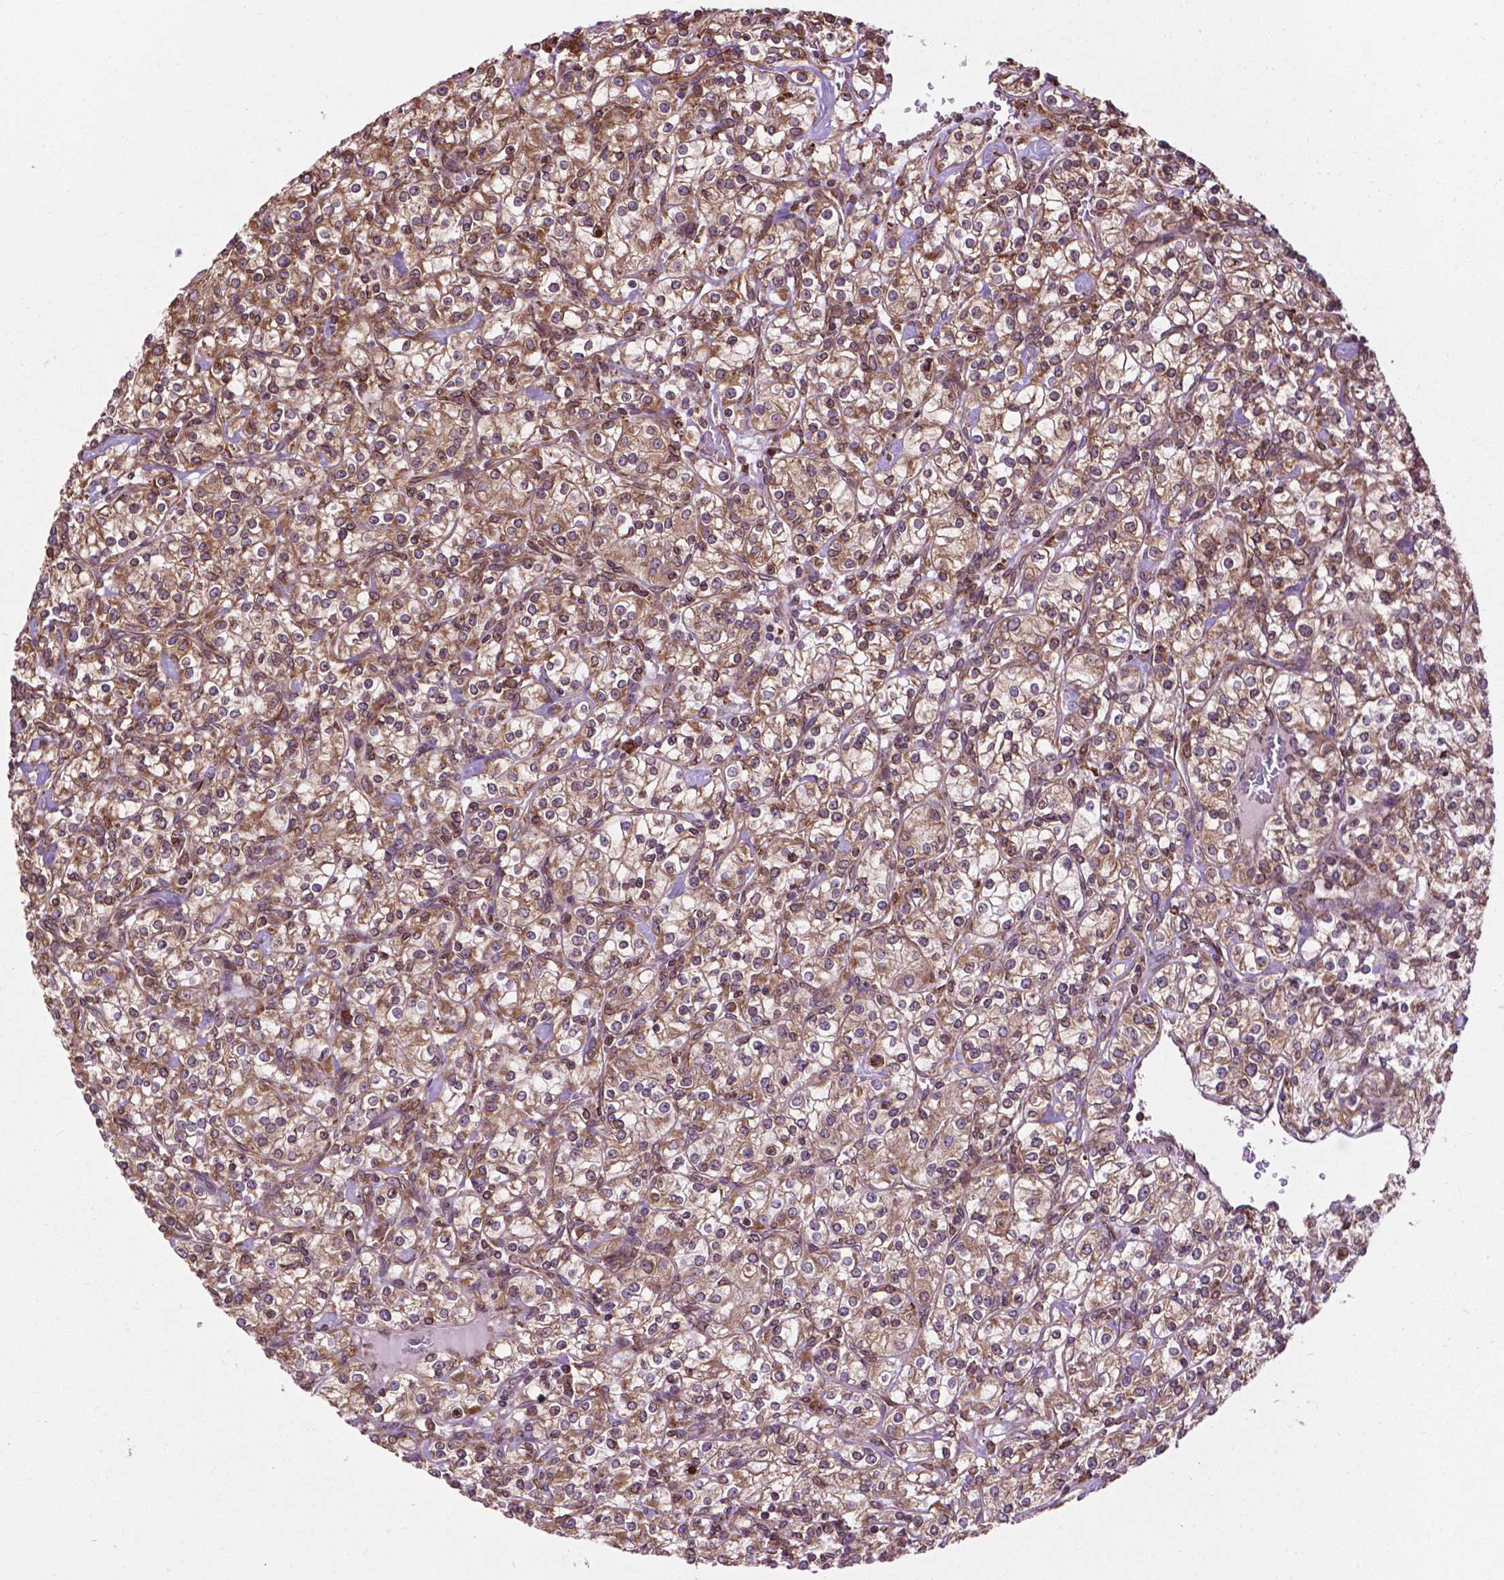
{"staining": {"intensity": "moderate", "quantity": ">75%", "location": "cytoplasmic/membranous"}, "tissue": "renal cancer", "cell_type": "Tumor cells", "image_type": "cancer", "snomed": [{"axis": "morphology", "description": "Adenocarcinoma, NOS"}, {"axis": "topography", "description": "Kidney"}], "caption": "Human adenocarcinoma (renal) stained with a protein marker reveals moderate staining in tumor cells.", "gene": "GANAB", "patient": {"sex": "male", "age": 77}}